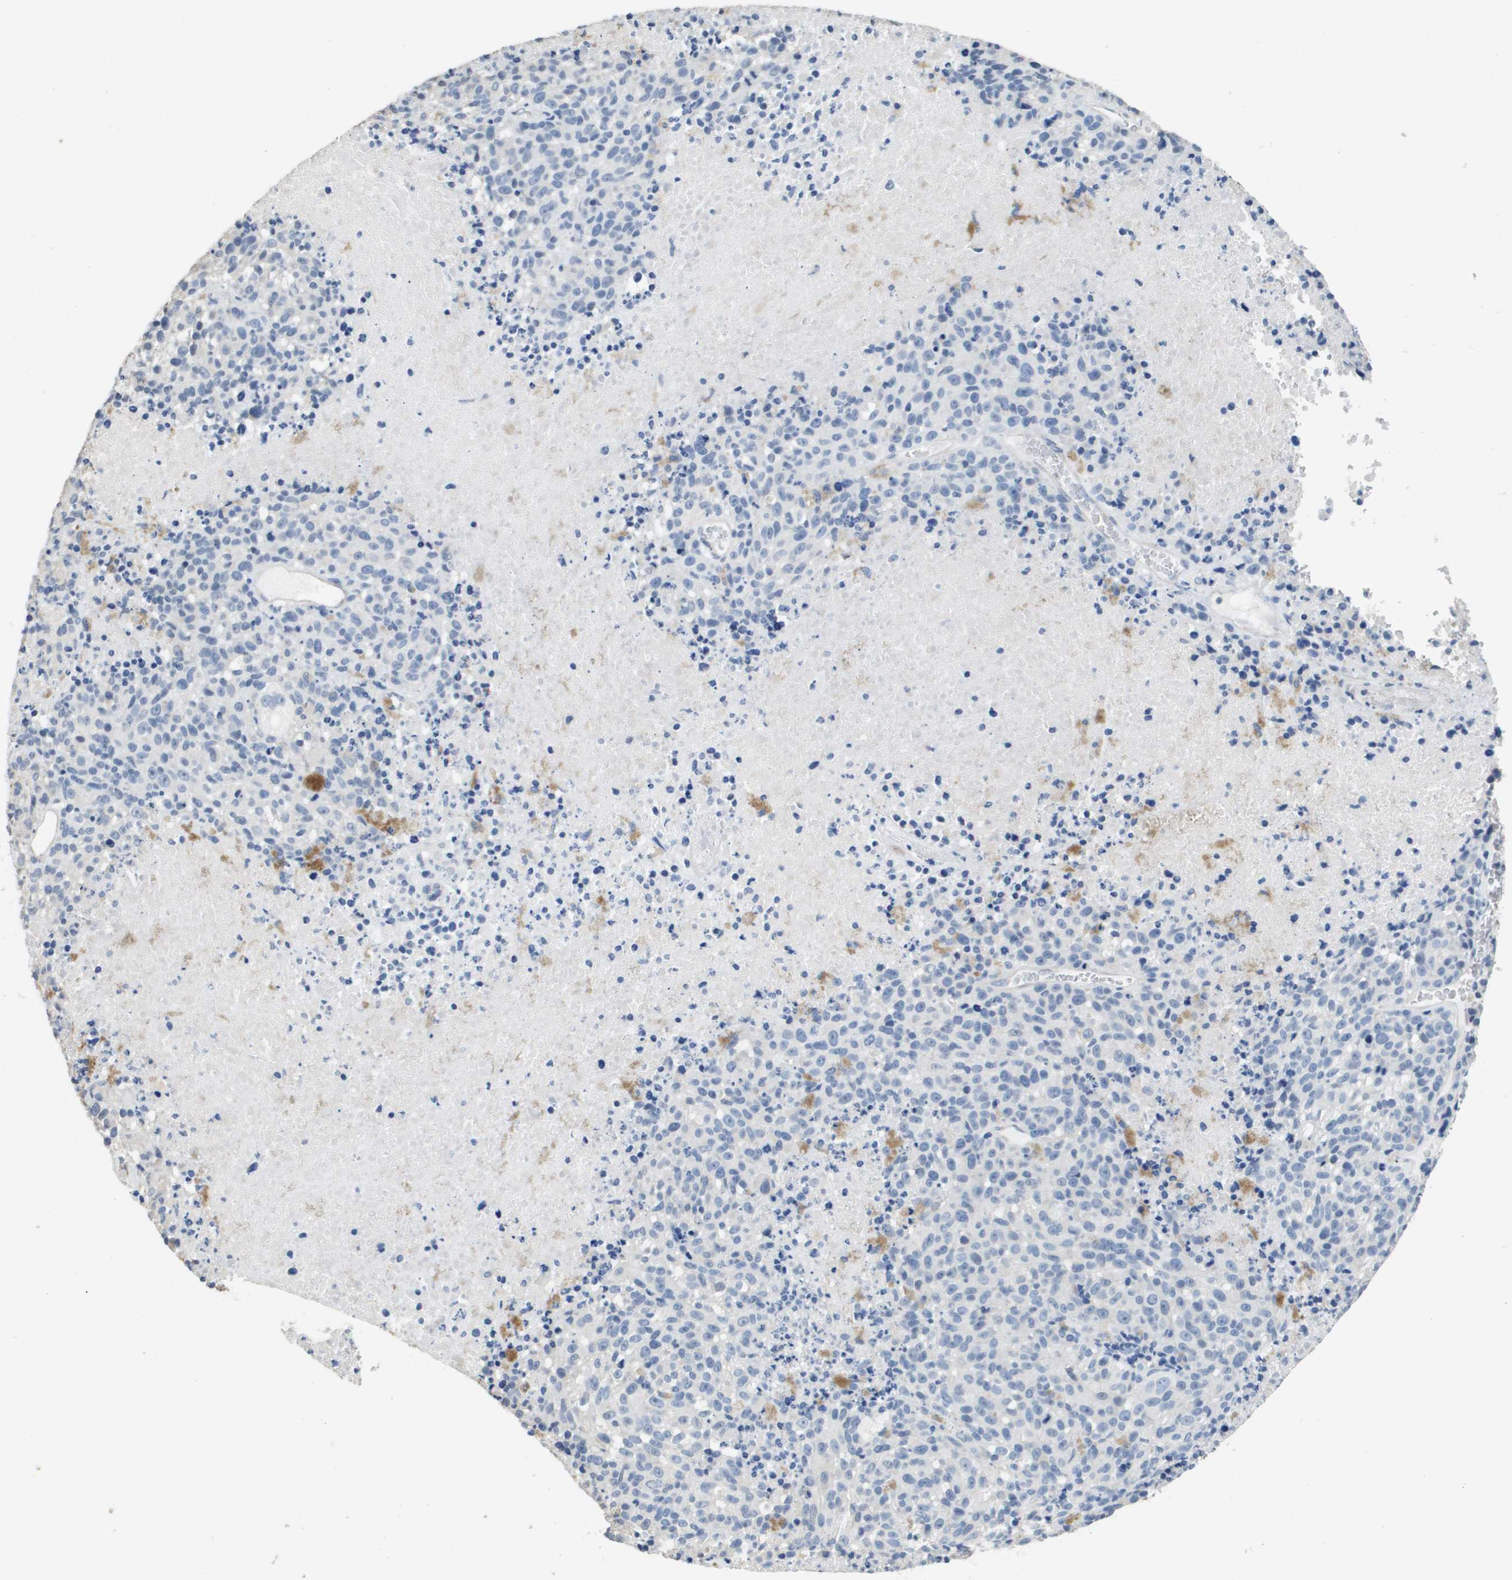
{"staining": {"intensity": "negative", "quantity": "none", "location": "none"}, "tissue": "melanoma", "cell_type": "Tumor cells", "image_type": "cancer", "snomed": [{"axis": "morphology", "description": "Malignant melanoma, Metastatic site"}, {"axis": "topography", "description": "Cerebral cortex"}], "caption": "The immunohistochemistry (IHC) photomicrograph has no significant positivity in tumor cells of melanoma tissue.", "gene": "MT3", "patient": {"sex": "female", "age": 52}}